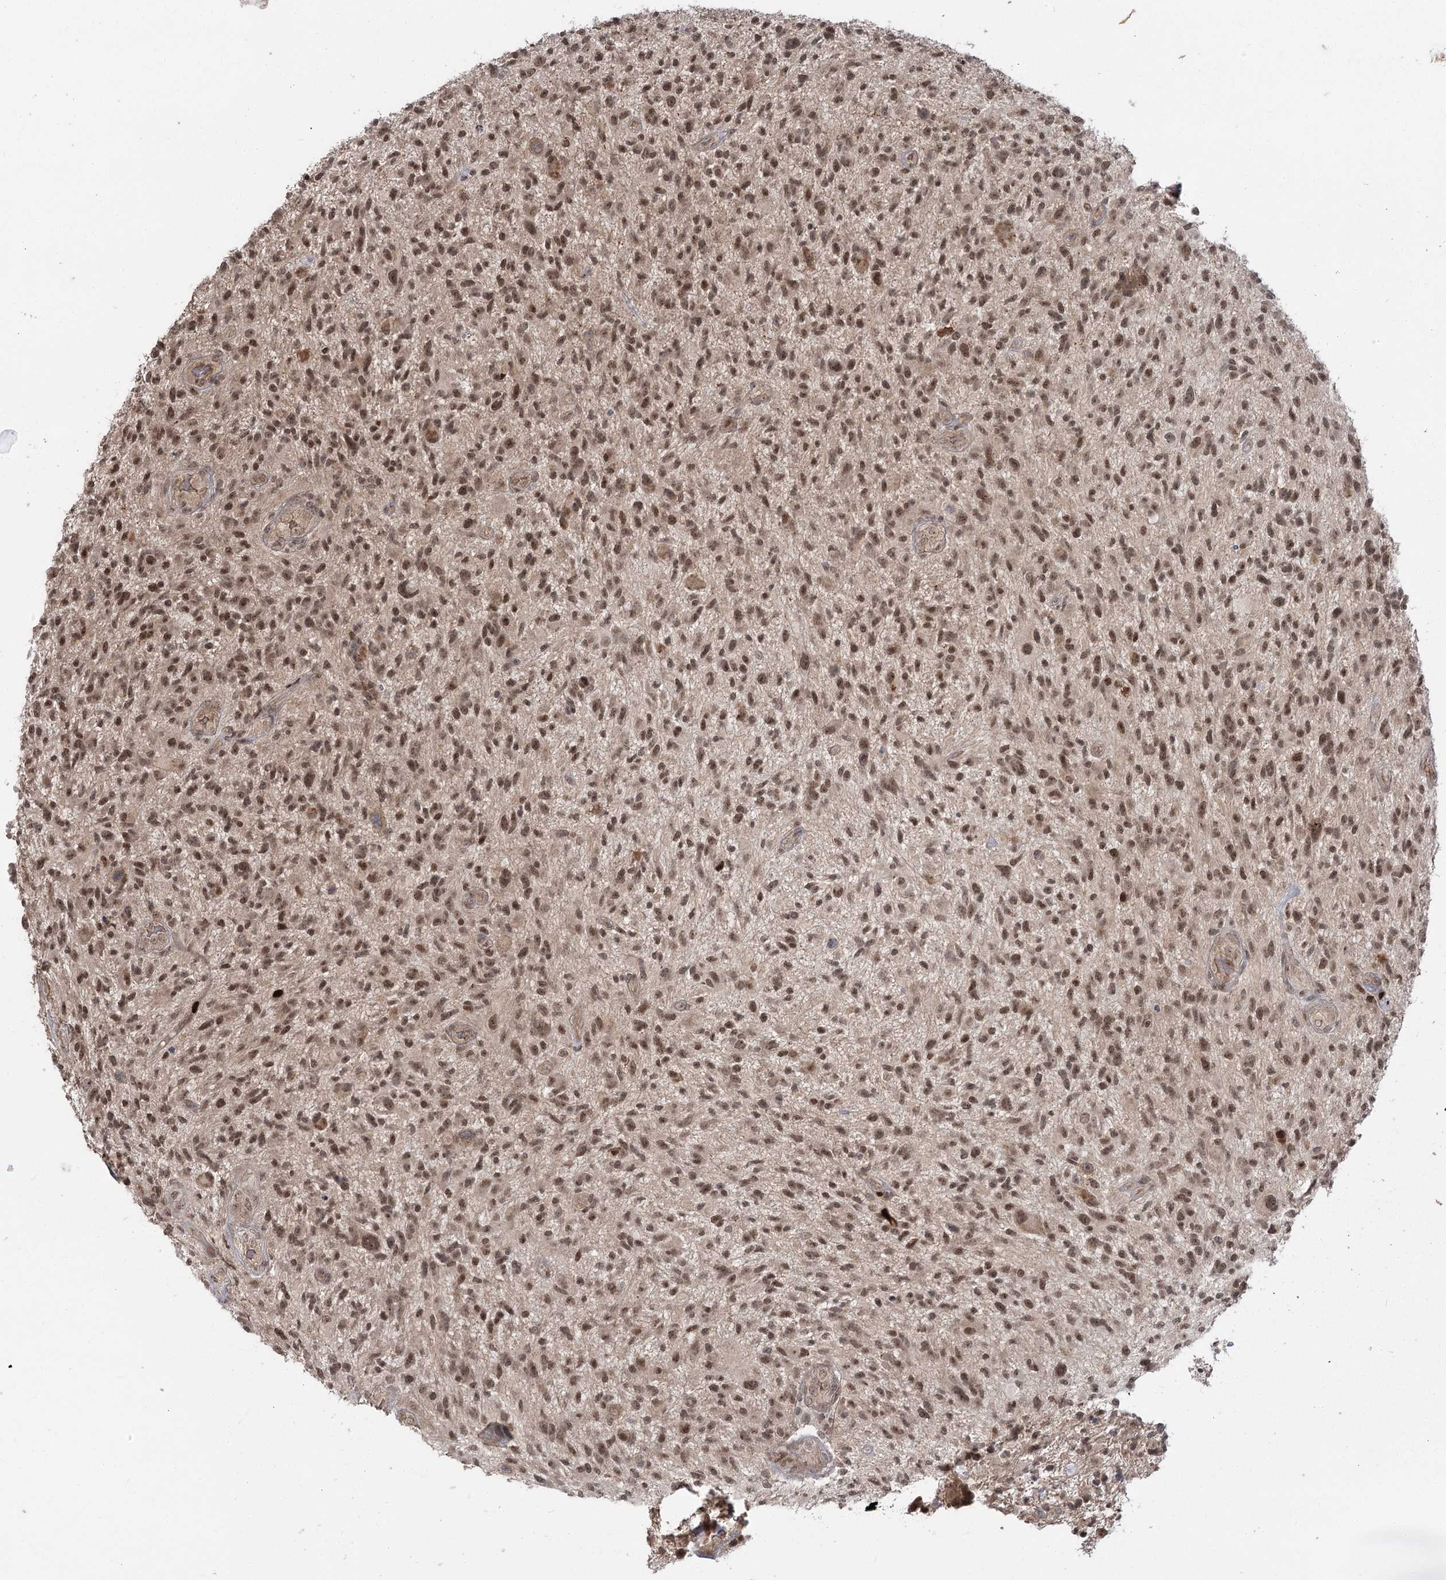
{"staining": {"intensity": "moderate", "quantity": ">75%", "location": "nuclear"}, "tissue": "glioma", "cell_type": "Tumor cells", "image_type": "cancer", "snomed": [{"axis": "morphology", "description": "Glioma, malignant, High grade"}, {"axis": "topography", "description": "Brain"}], "caption": "A medium amount of moderate nuclear positivity is present in about >75% of tumor cells in glioma tissue.", "gene": "HELQ", "patient": {"sex": "male", "age": 47}}